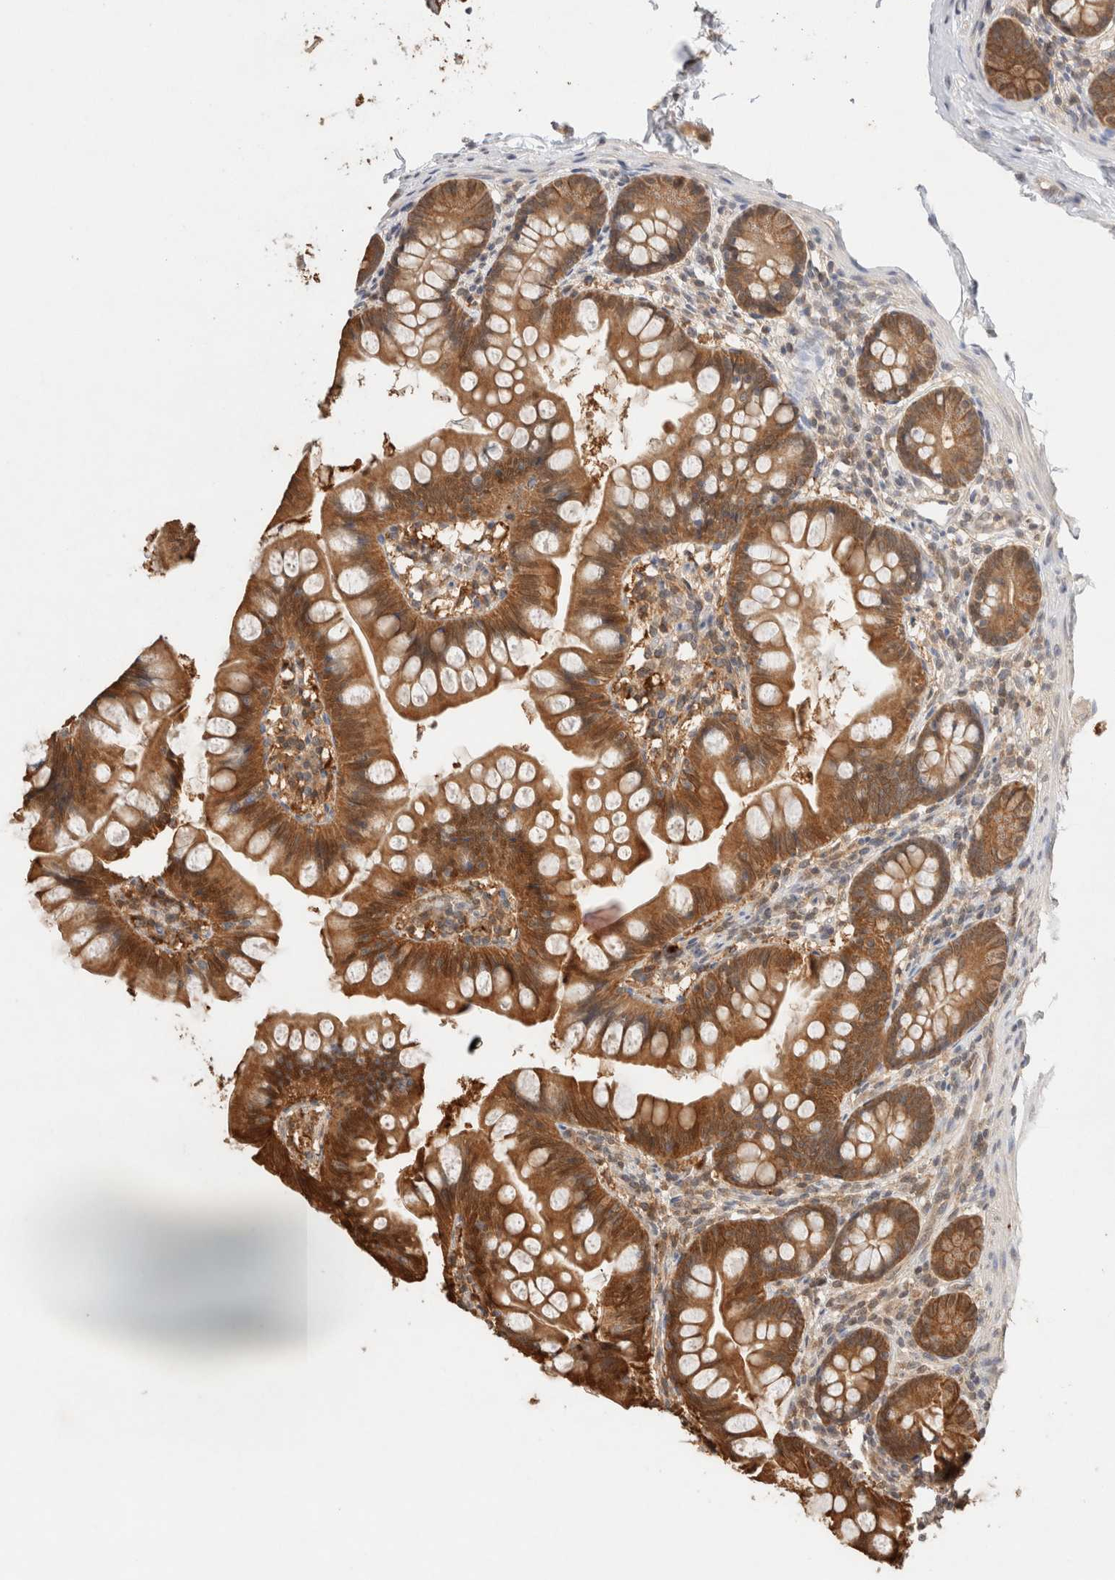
{"staining": {"intensity": "strong", "quantity": ">75%", "location": "cytoplasmic/membranous"}, "tissue": "small intestine", "cell_type": "Glandular cells", "image_type": "normal", "snomed": [{"axis": "morphology", "description": "Normal tissue, NOS"}, {"axis": "topography", "description": "Small intestine"}], "caption": "Immunohistochemistry image of normal small intestine: human small intestine stained using IHC displays high levels of strong protein expression localized specifically in the cytoplasmic/membranous of glandular cells, appearing as a cytoplasmic/membranous brown color.", "gene": "CA13", "patient": {"sex": "male", "age": 7}}